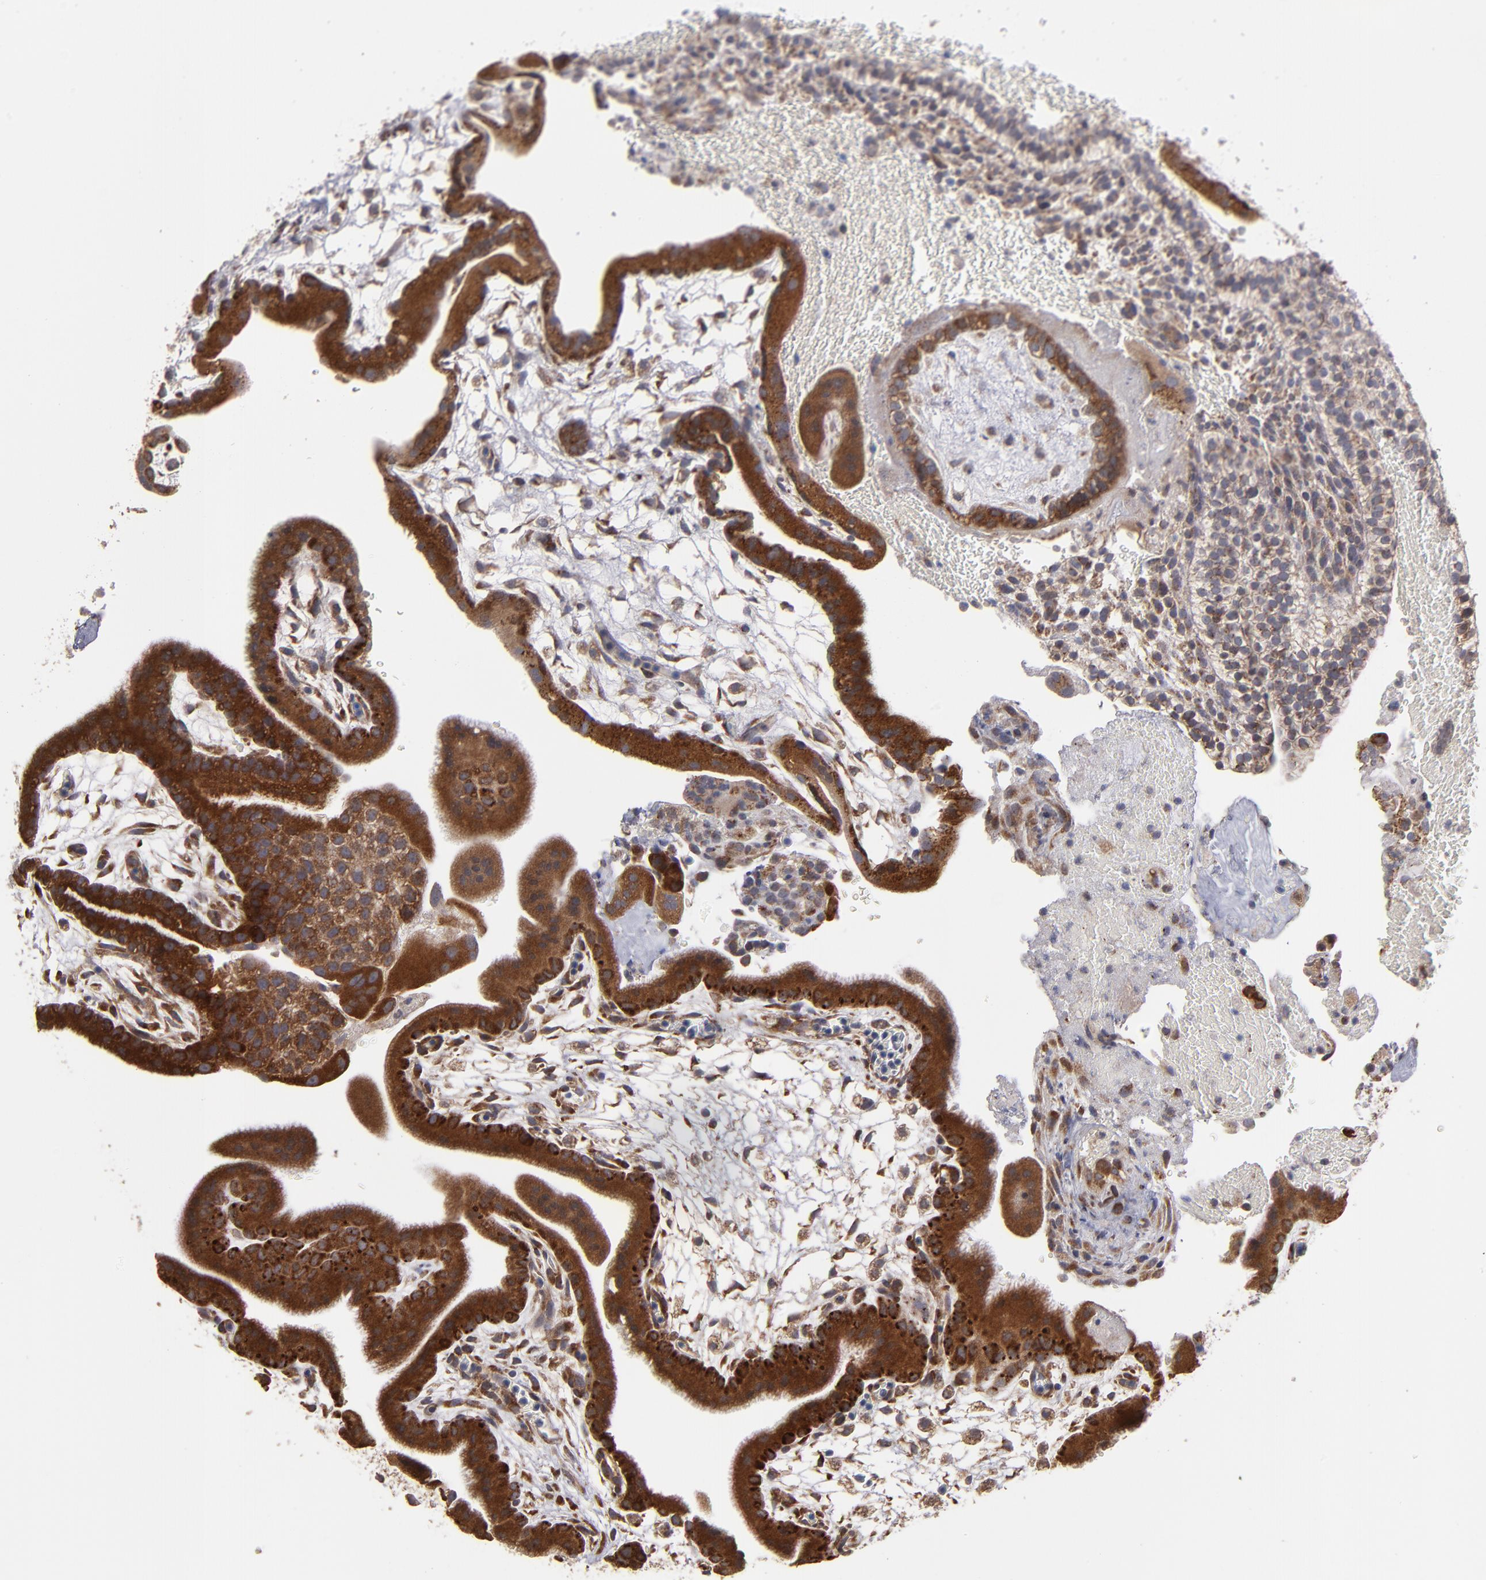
{"staining": {"intensity": "strong", "quantity": ">75%", "location": "cytoplasmic/membranous"}, "tissue": "placenta", "cell_type": "Trophoblastic cells", "image_type": "normal", "snomed": [{"axis": "morphology", "description": "Normal tissue, NOS"}, {"axis": "topography", "description": "Placenta"}], "caption": "Immunohistochemistry (IHC) image of normal placenta: human placenta stained using IHC exhibits high levels of strong protein expression localized specifically in the cytoplasmic/membranous of trophoblastic cells, appearing as a cytoplasmic/membranous brown color.", "gene": "SND1", "patient": {"sex": "female", "age": 19}}